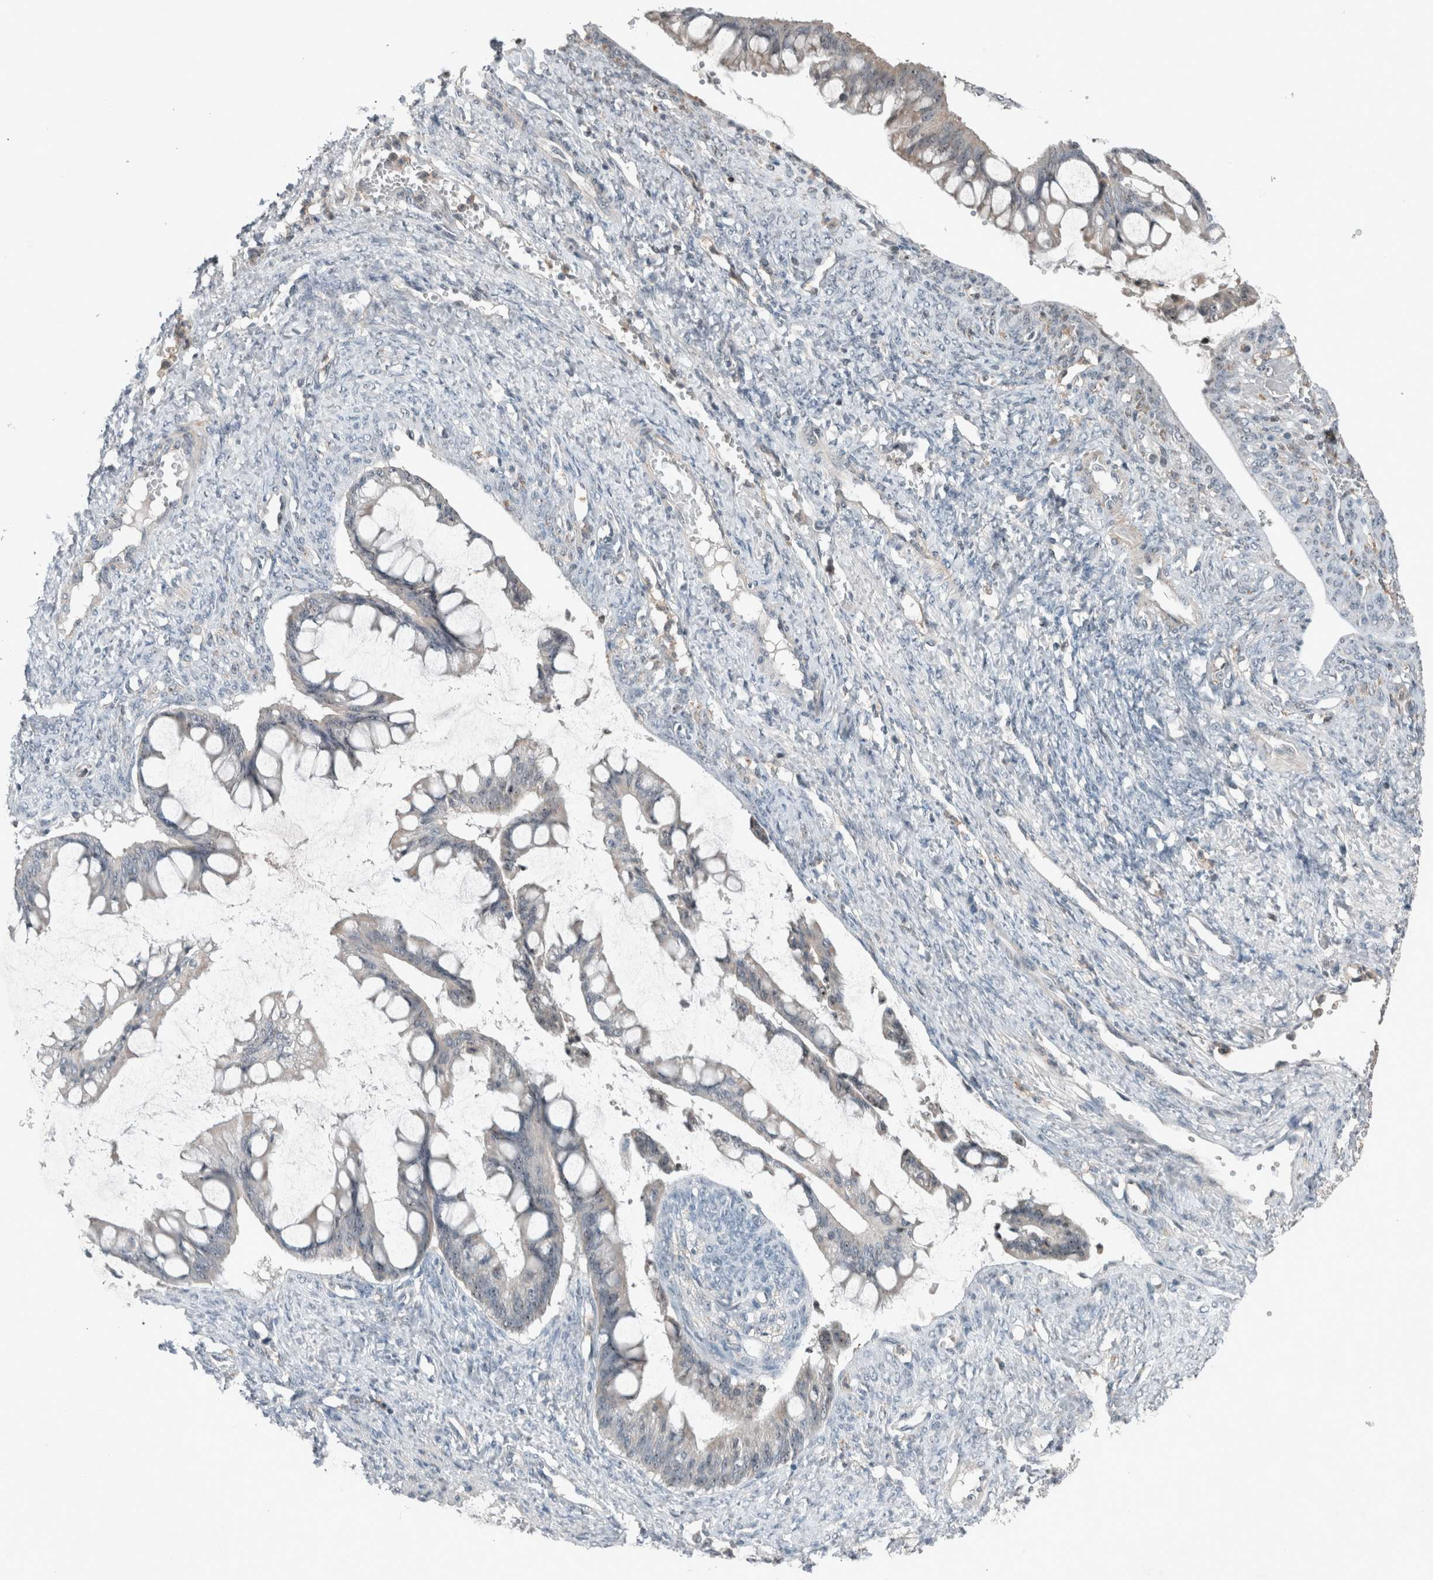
{"staining": {"intensity": "negative", "quantity": "none", "location": "none"}, "tissue": "ovarian cancer", "cell_type": "Tumor cells", "image_type": "cancer", "snomed": [{"axis": "morphology", "description": "Cystadenocarcinoma, mucinous, NOS"}, {"axis": "topography", "description": "Ovary"}], "caption": "High power microscopy micrograph of an immunohistochemistry micrograph of mucinous cystadenocarcinoma (ovarian), revealing no significant positivity in tumor cells.", "gene": "RPF1", "patient": {"sex": "female", "age": 73}}